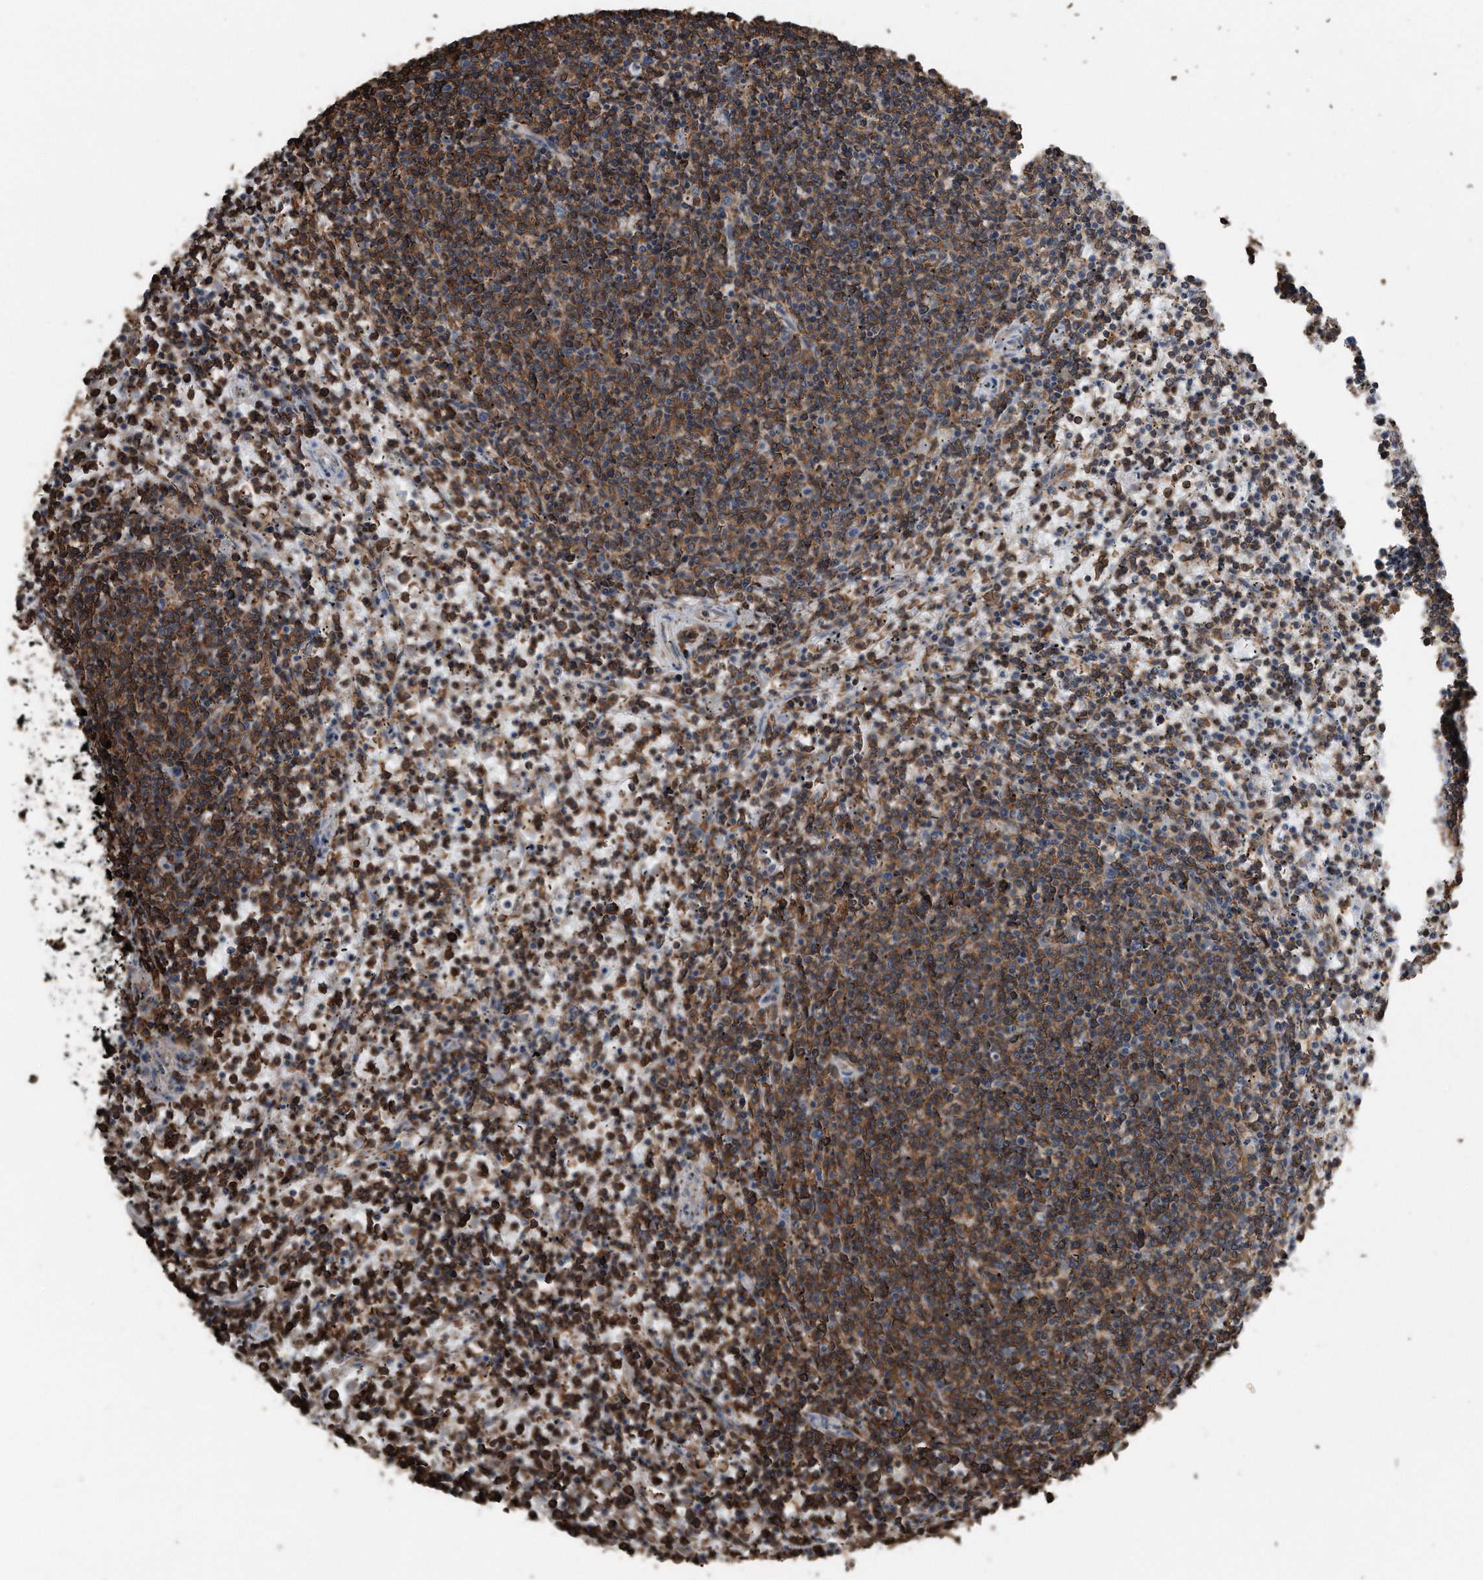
{"staining": {"intensity": "moderate", "quantity": ">75%", "location": "cytoplasmic/membranous"}, "tissue": "lymphoma", "cell_type": "Tumor cells", "image_type": "cancer", "snomed": [{"axis": "morphology", "description": "Malignant lymphoma, non-Hodgkin's type, Low grade"}, {"axis": "topography", "description": "Spleen"}], "caption": "This photomicrograph reveals immunohistochemistry (IHC) staining of human lymphoma, with medium moderate cytoplasmic/membranous staining in approximately >75% of tumor cells.", "gene": "RSPO3", "patient": {"sex": "female", "age": 50}}